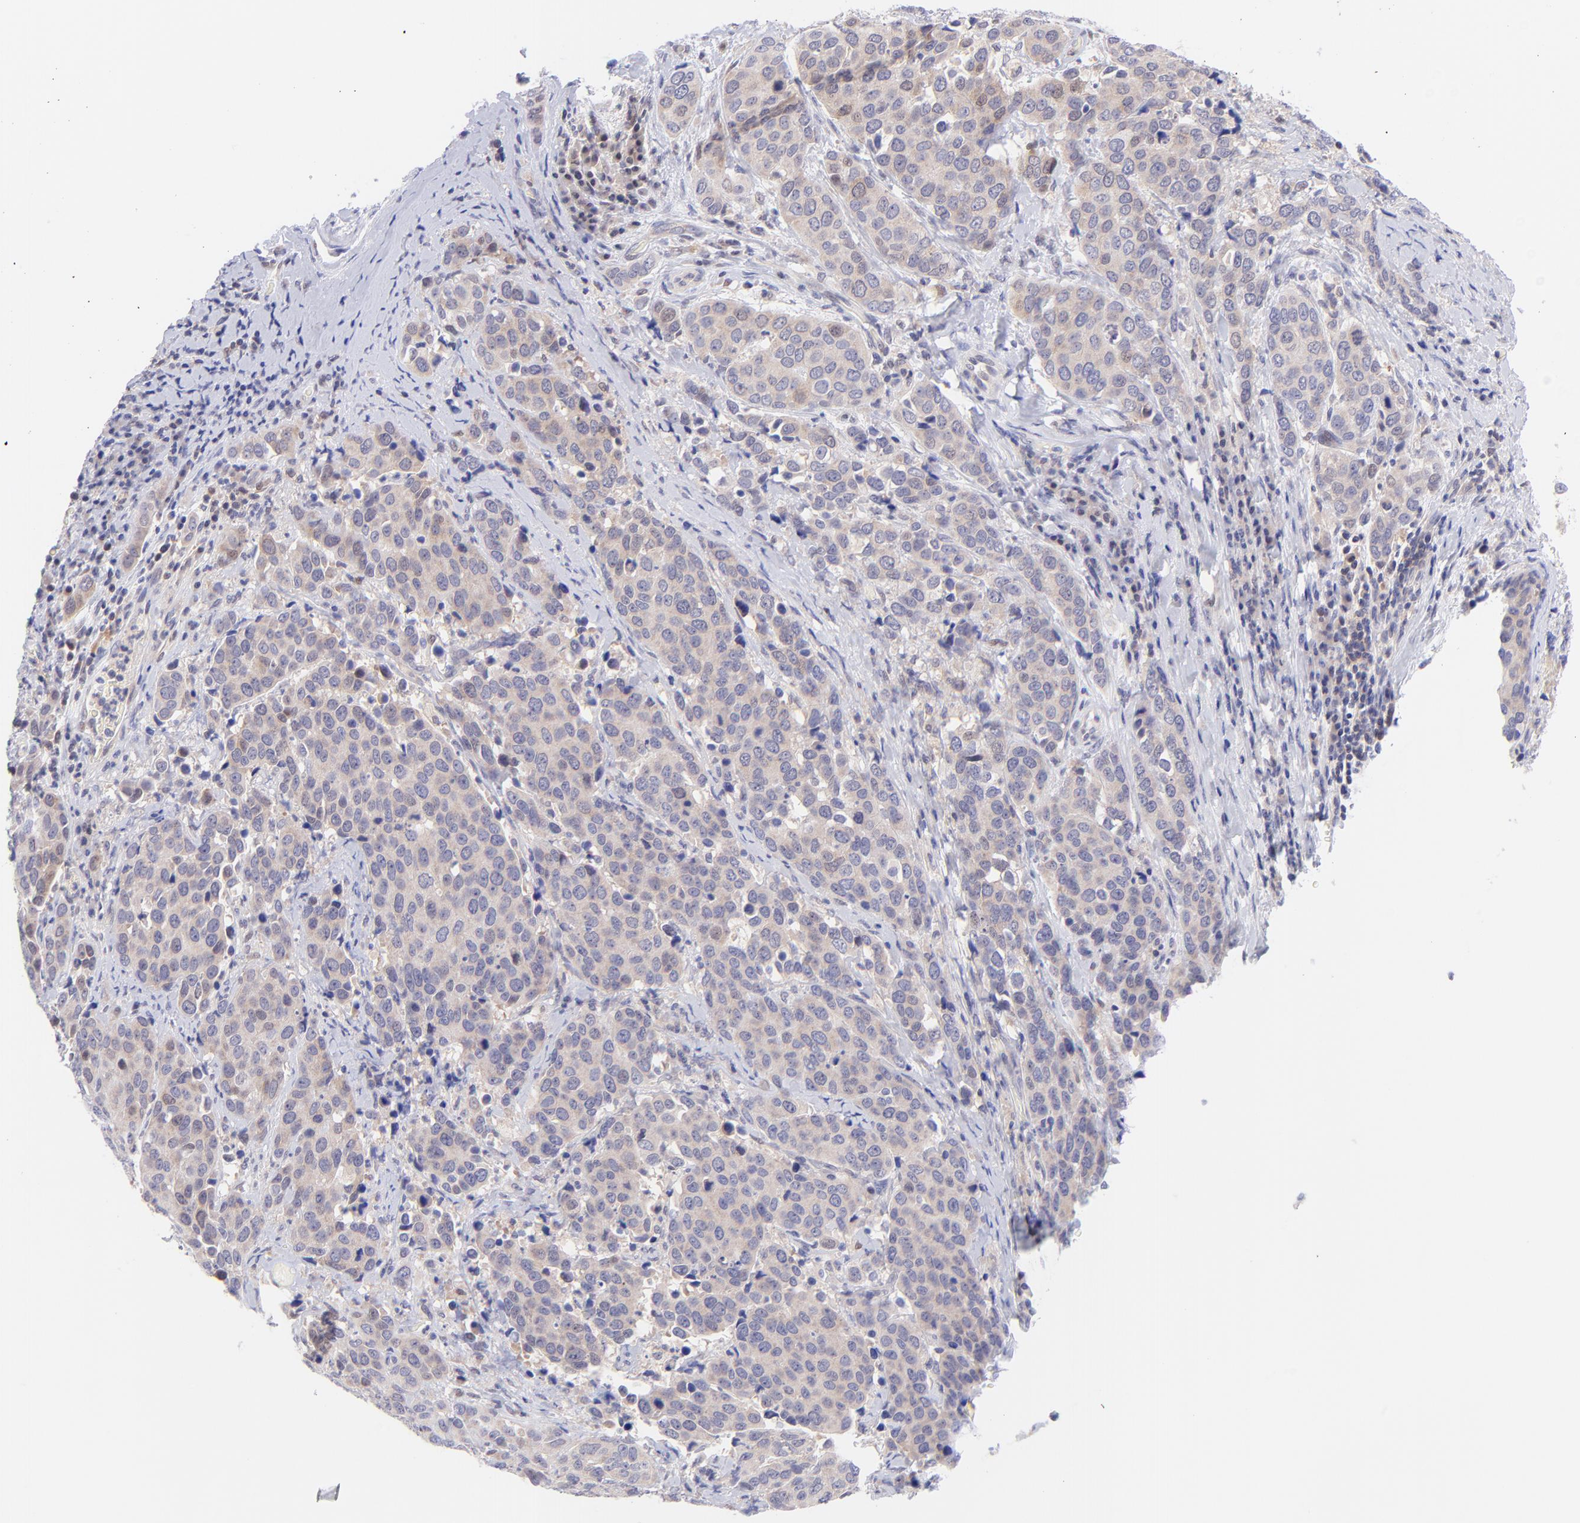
{"staining": {"intensity": "weak", "quantity": ">75%", "location": "cytoplasmic/membranous"}, "tissue": "cervical cancer", "cell_type": "Tumor cells", "image_type": "cancer", "snomed": [{"axis": "morphology", "description": "Squamous cell carcinoma, NOS"}, {"axis": "topography", "description": "Cervix"}], "caption": "A photomicrograph showing weak cytoplasmic/membranous staining in about >75% of tumor cells in squamous cell carcinoma (cervical), as visualized by brown immunohistochemical staining.", "gene": "PBDC1", "patient": {"sex": "female", "age": 54}}